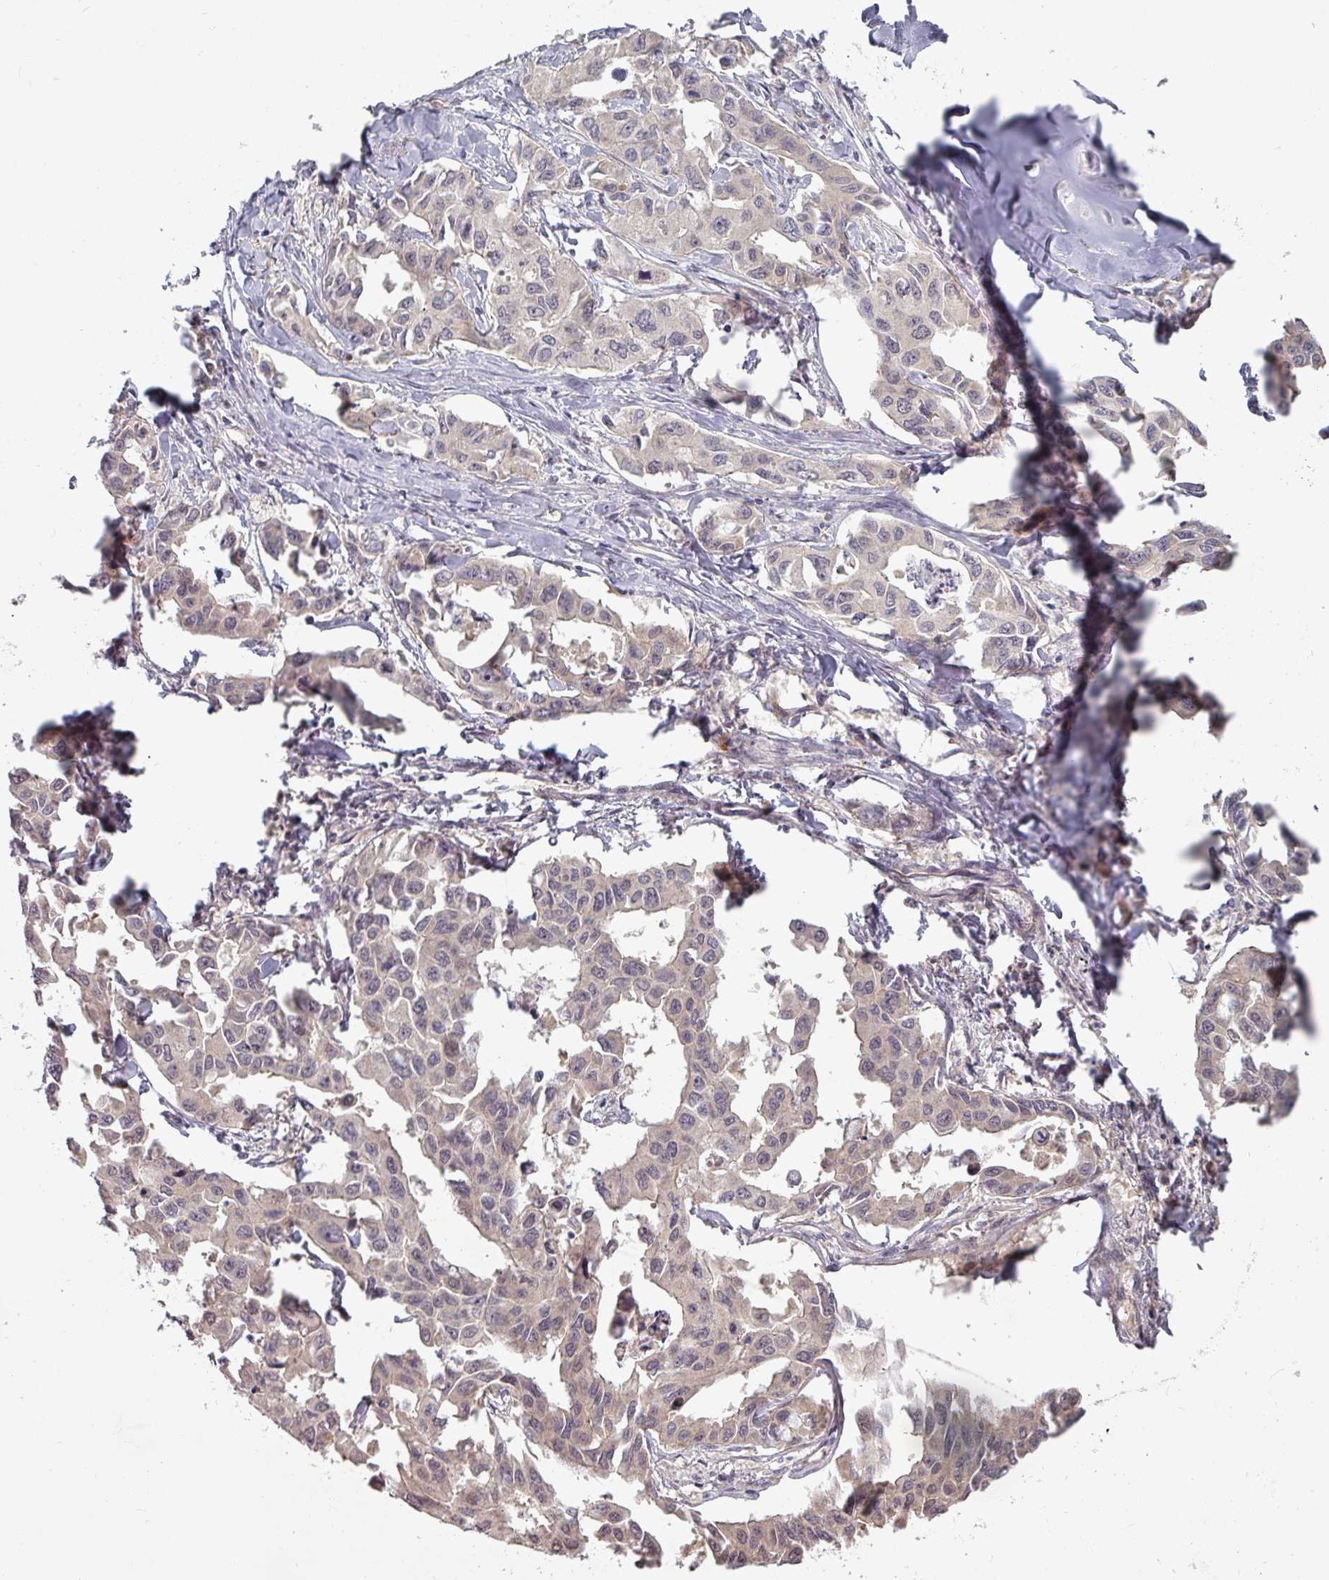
{"staining": {"intensity": "negative", "quantity": "none", "location": "none"}, "tissue": "lung cancer", "cell_type": "Tumor cells", "image_type": "cancer", "snomed": [{"axis": "morphology", "description": "Adenocarcinoma, NOS"}, {"axis": "topography", "description": "Lung"}], "caption": "This image is of lung adenocarcinoma stained with immunohistochemistry (IHC) to label a protein in brown with the nuclei are counter-stained blue. There is no staining in tumor cells.", "gene": "PLEKHJ1", "patient": {"sex": "male", "age": 64}}